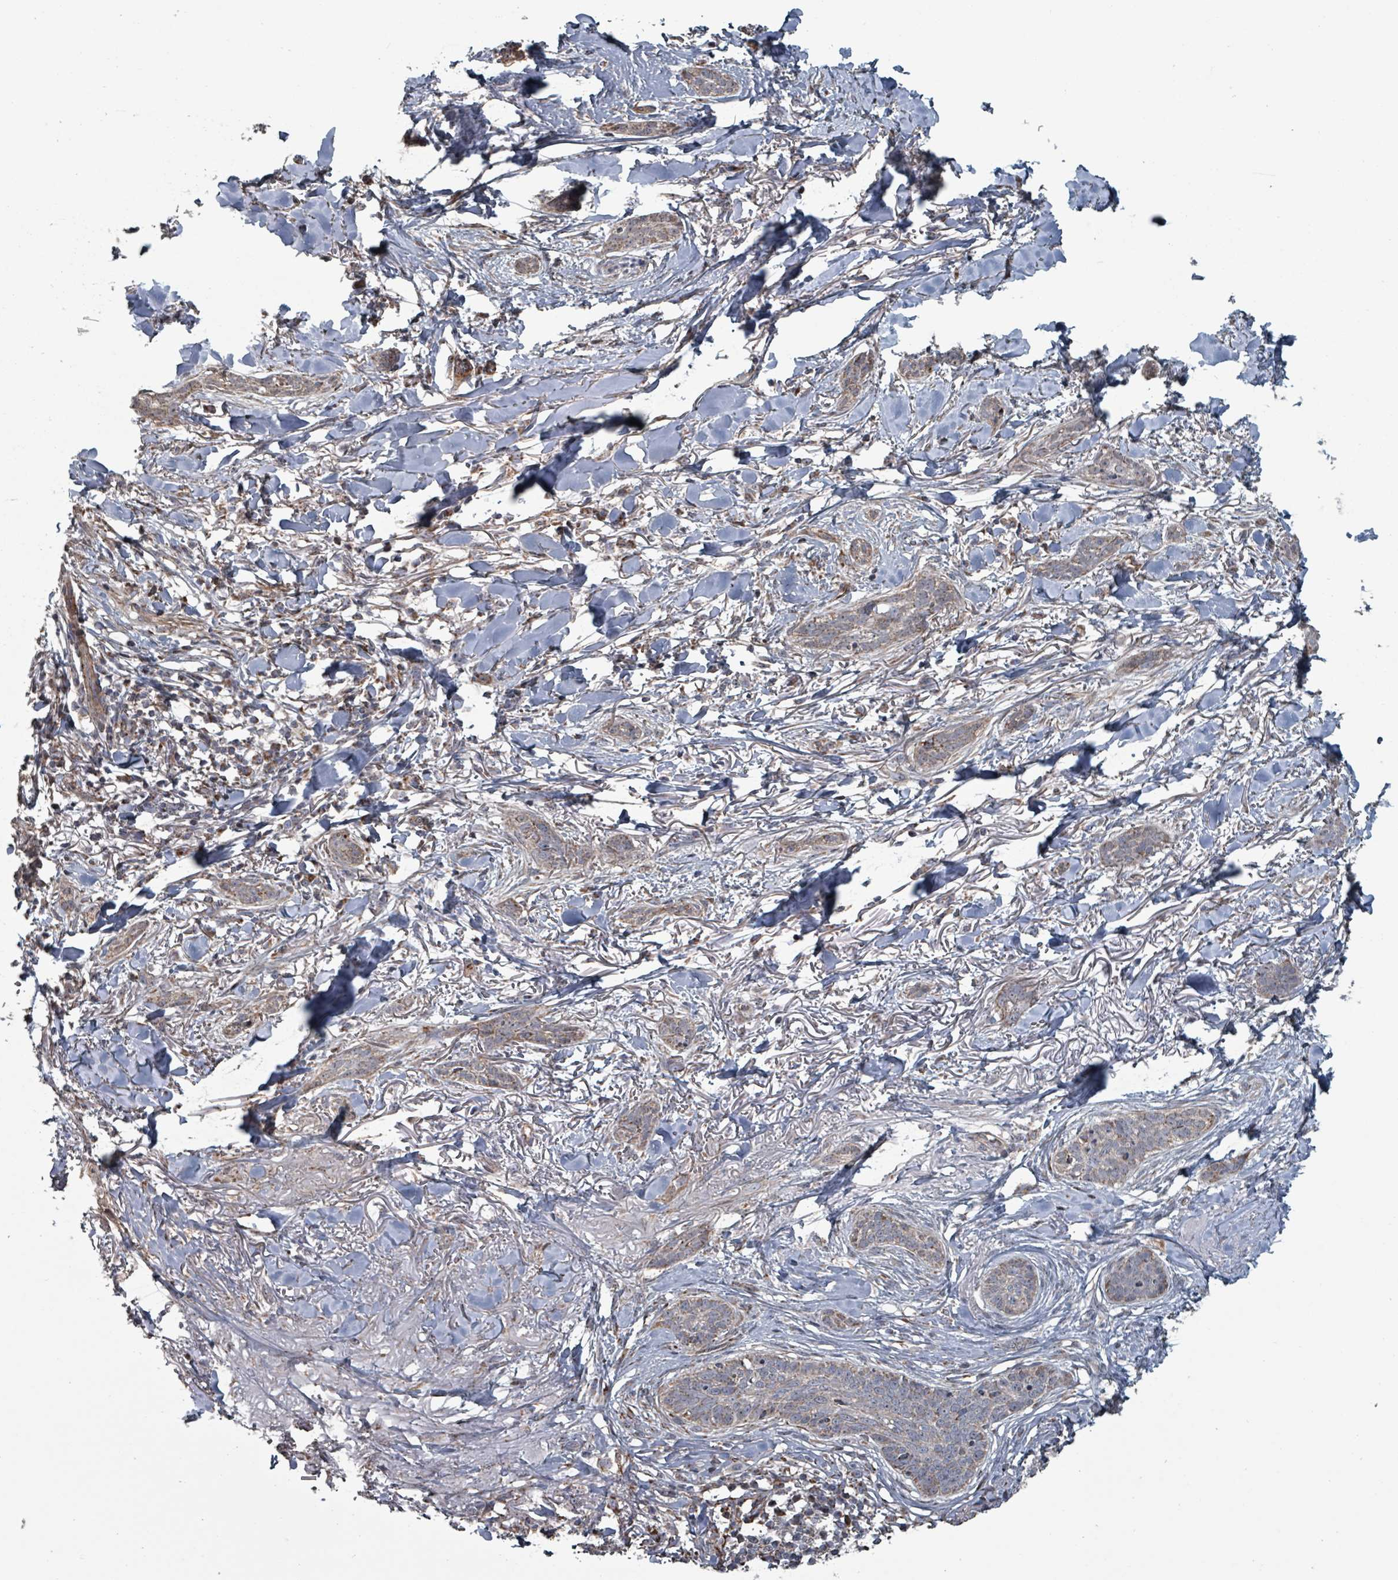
{"staining": {"intensity": "weak", "quantity": "25%-75%", "location": "cytoplasmic/membranous"}, "tissue": "skin cancer", "cell_type": "Tumor cells", "image_type": "cancer", "snomed": [{"axis": "morphology", "description": "Basal cell carcinoma"}, {"axis": "topography", "description": "Skin"}], "caption": "Human basal cell carcinoma (skin) stained with a protein marker displays weak staining in tumor cells.", "gene": "MRPL4", "patient": {"sex": "male", "age": 52}}